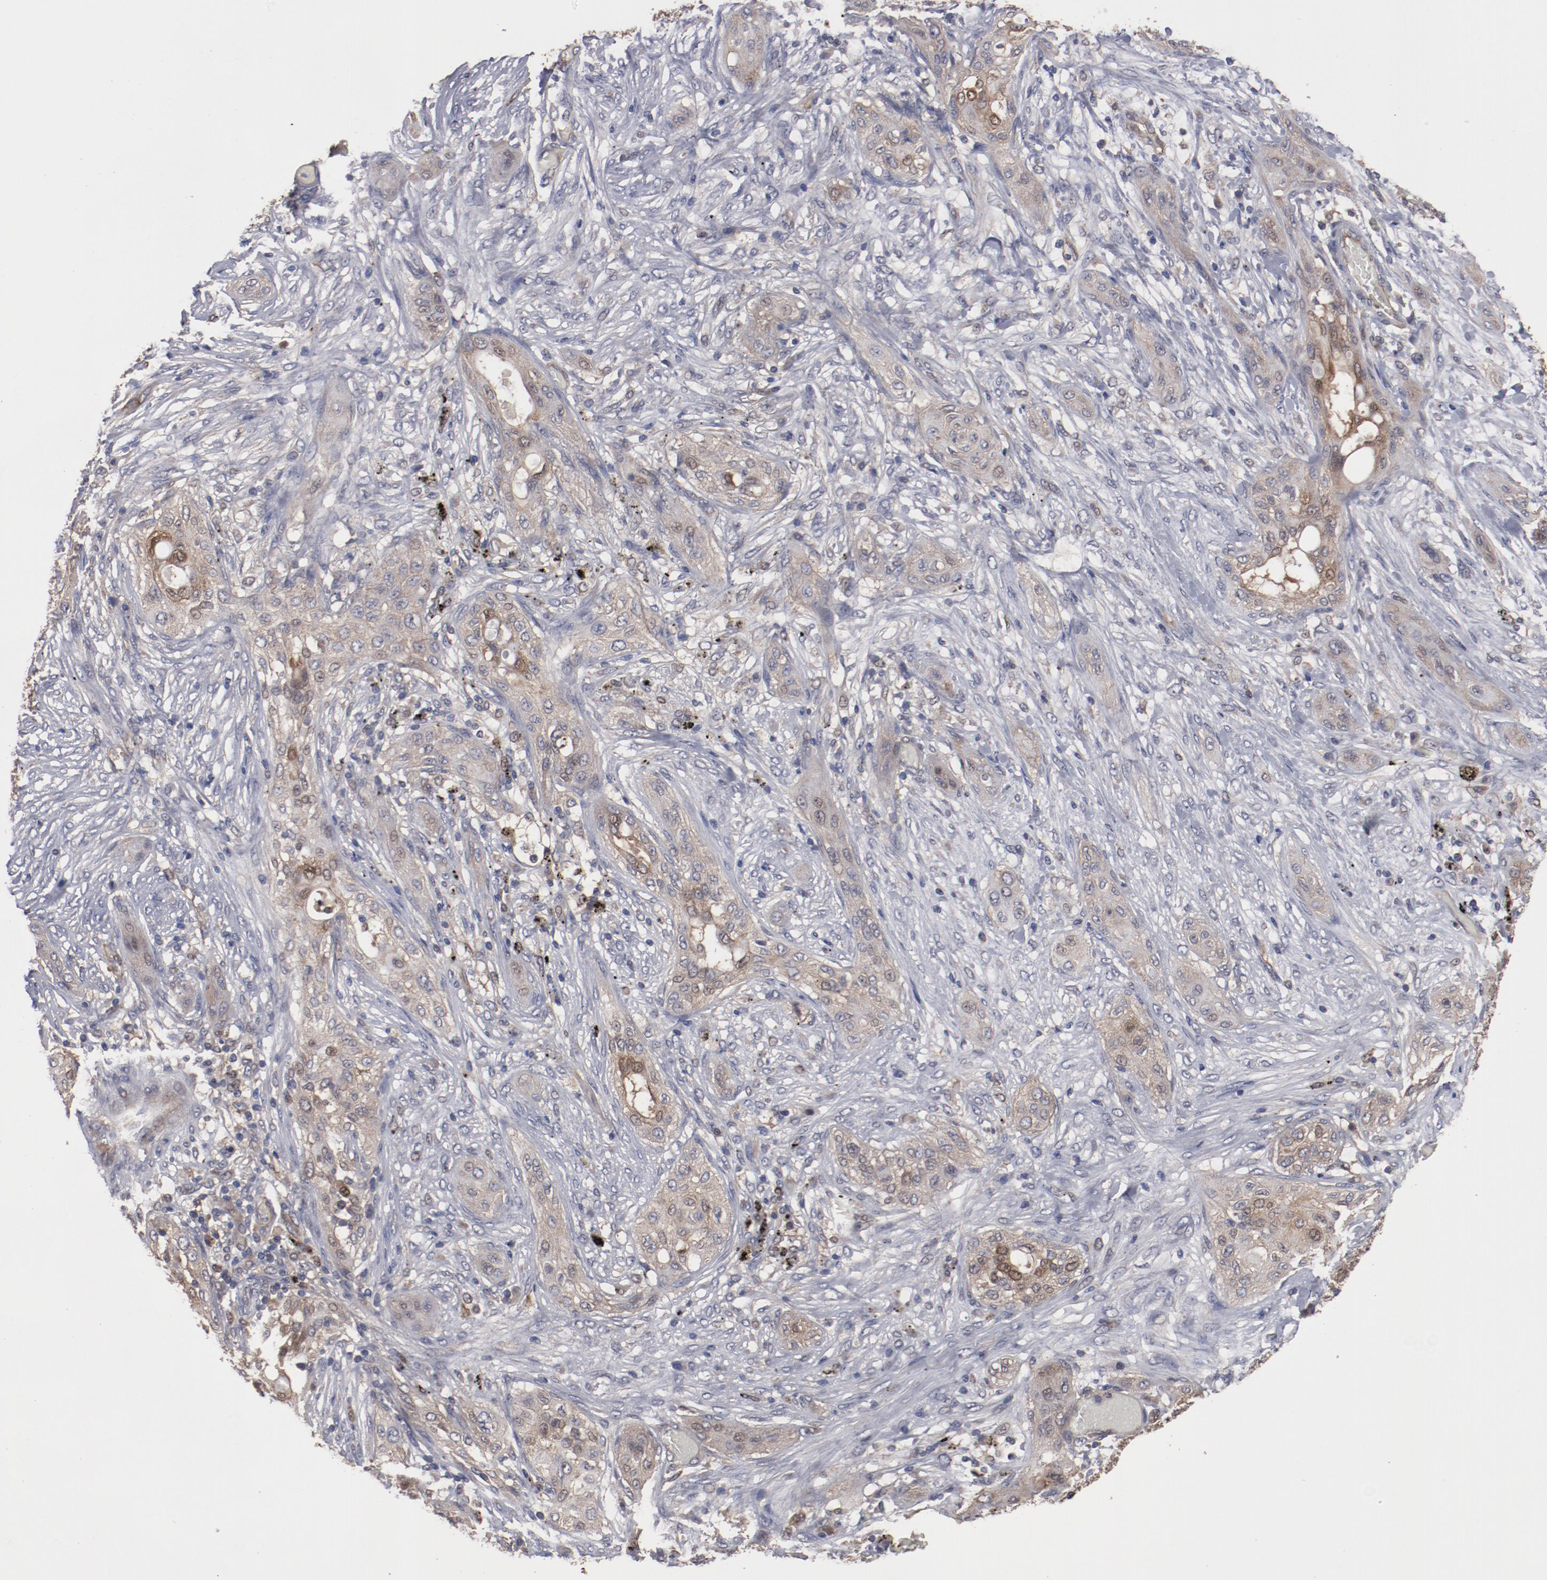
{"staining": {"intensity": "weak", "quantity": "25%-75%", "location": "cytoplasmic/membranous"}, "tissue": "lung cancer", "cell_type": "Tumor cells", "image_type": "cancer", "snomed": [{"axis": "morphology", "description": "Squamous cell carcinoma, NOS"}, {"axis": "topography", "description": "Lung"}], "caption": "Immunohistochemistry (IHC) of human squamous cell carcinoma (lung) exhibits low levels of weak cytoplasmic/membranous positivity in about 25%-75% of tumor cells. (DAB (3,3'-diaminobenzidine) IHC, brown staining for protein, blue staining for nuclei).", "gene": "DNAAF2", "patient": {"sex": "female", "age": 47}}